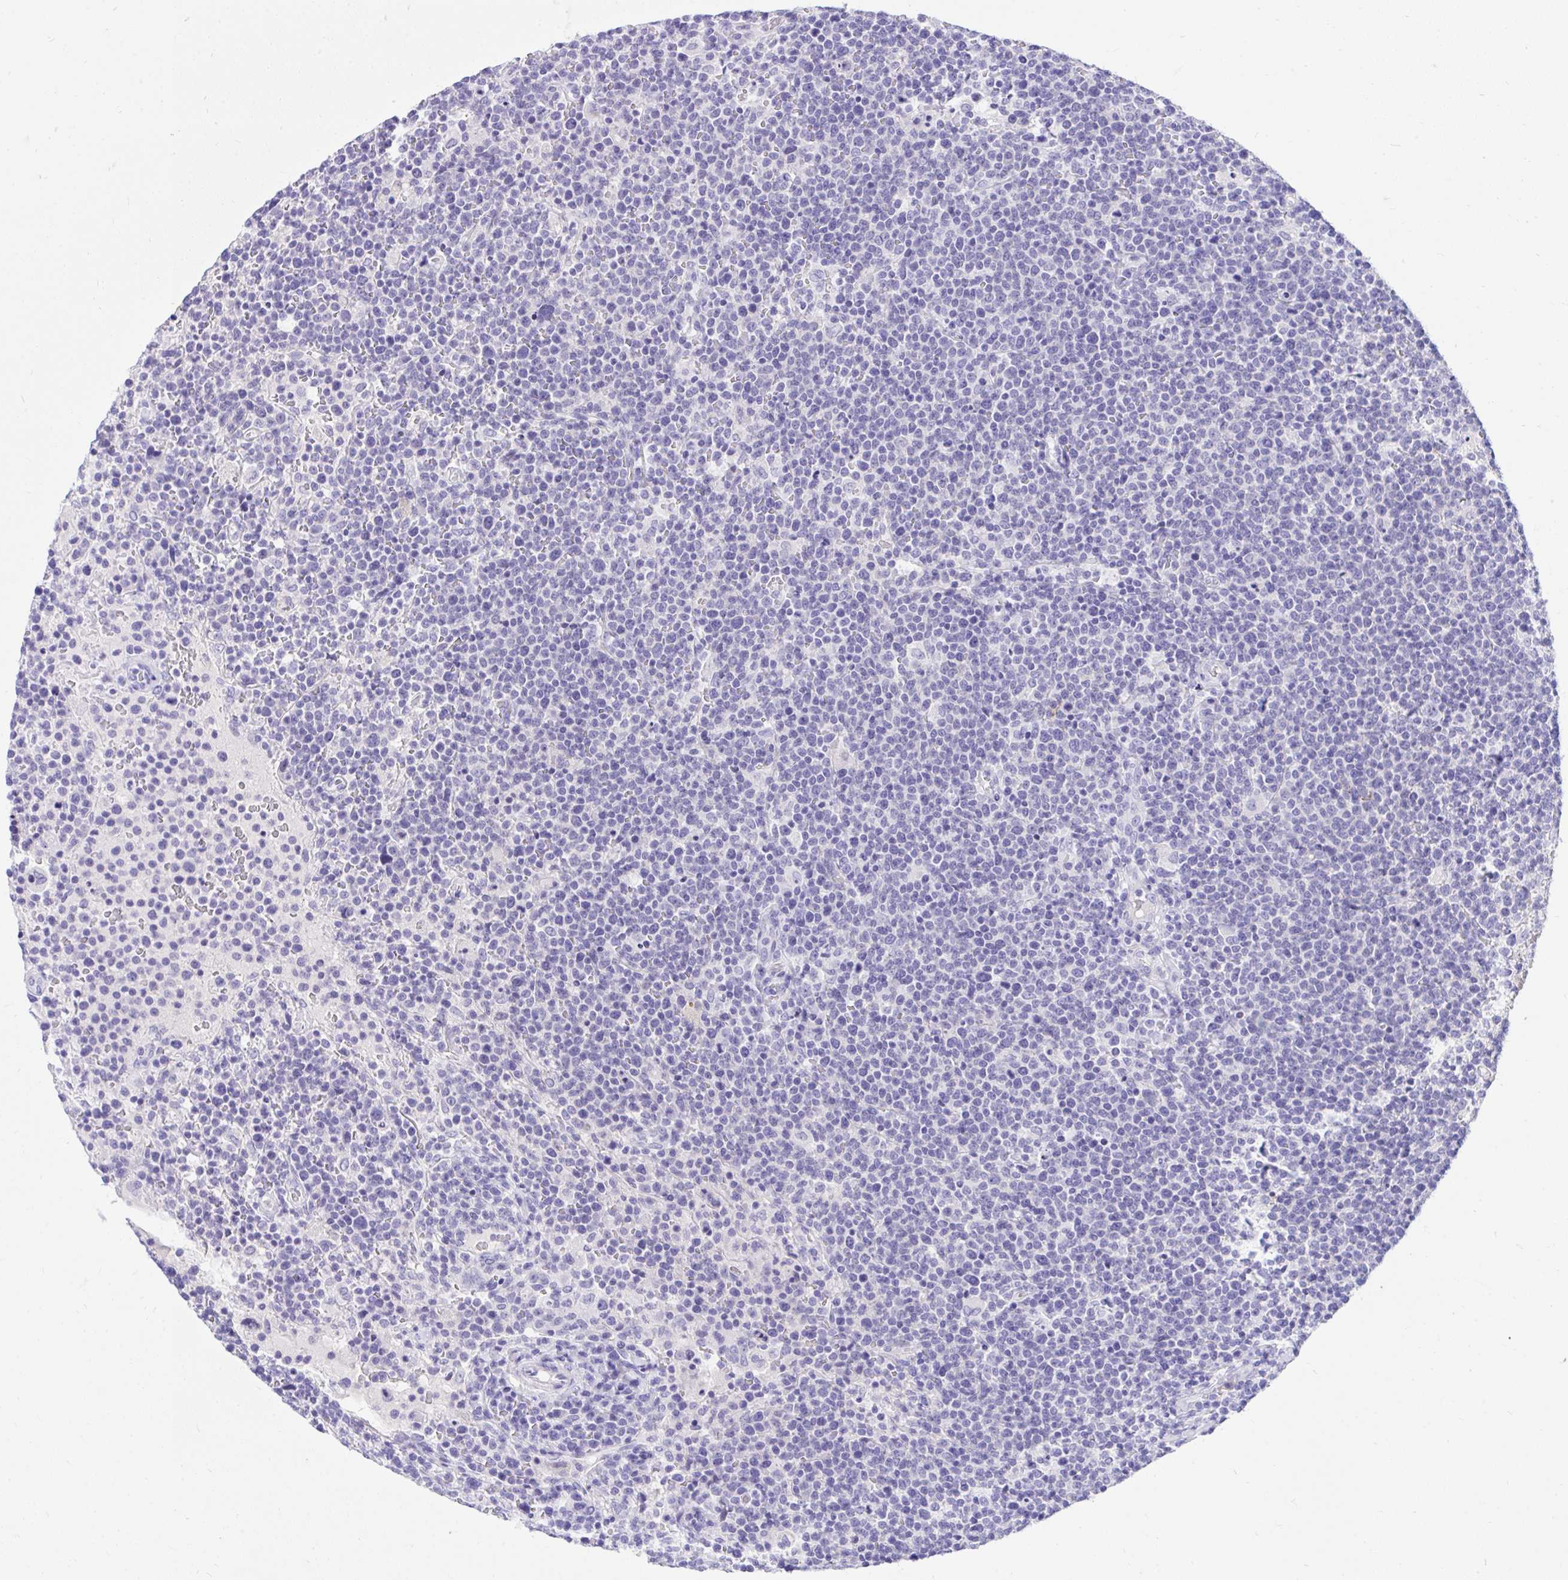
{"staining": {"intensity": "negative", "quantity": "none", "location": "none"}, "tissue": "lymphoma", "cell_type": "Tumor cells", "image_type": "cancer", "snomed": [{"axis": "morphology", "description": "Malignant lymphoma, non-Hodgkin's type, High grade"}, {"axis": "topography", "description": "Lymph node"}], "caption": "The immunohistochemistry (IHC) image has no significant staining in tumor cells of lymphoma tissue.", "gene": "KCNN4", "patient": {"sex": "male", "age": 61}}